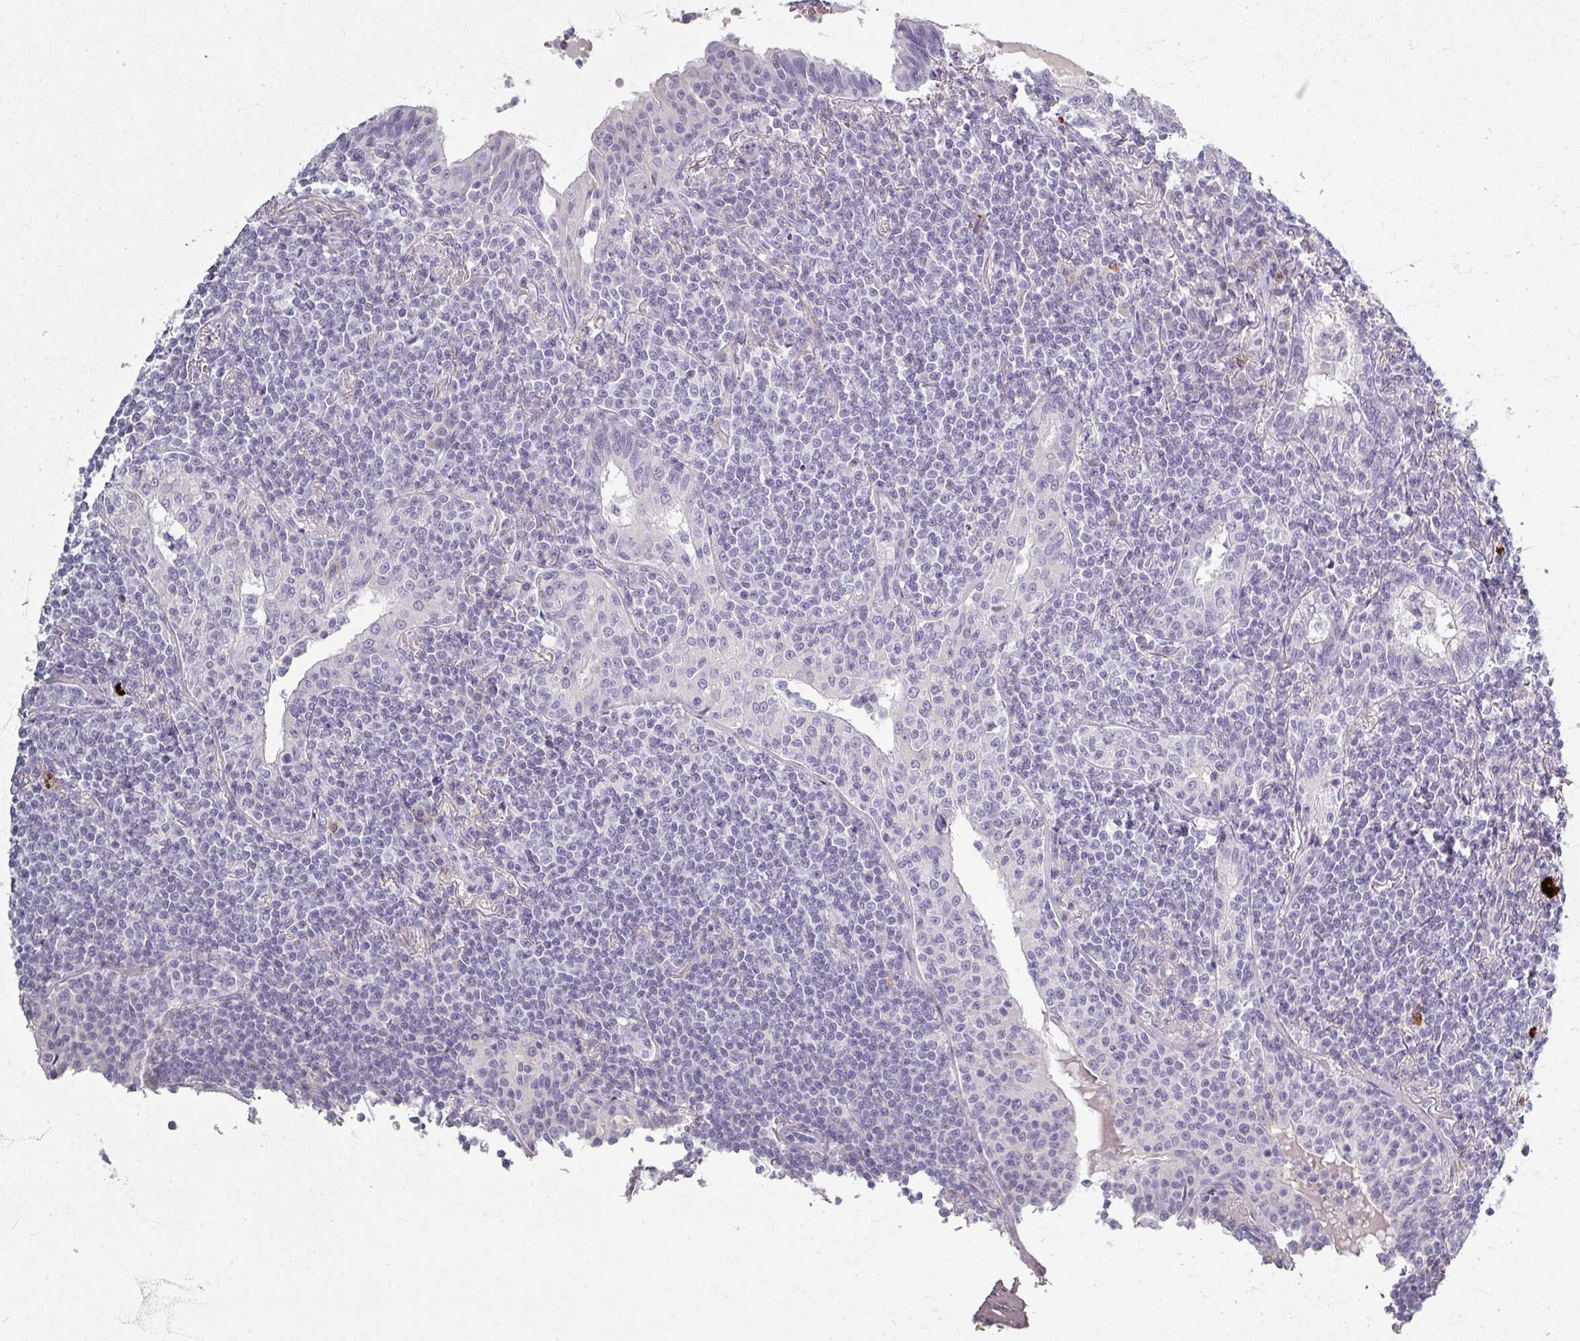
{"staining": {"intensity": "negative", "quantity": "none", "location": "none"}, "tissue": "lymphoma", "cell_type": "Tumor cells", "image_type": "cancer", "snomed": [{"axis": "morphology", "description": "Malignant lymphoma, non-Hodgkin's type, Low grade"}, {"axis": "topography", "description": "Lung"}], "caption": "Malignant lymphoma, non-Hodgkin's type (low-grade) was stained to show a protein in brown. There is no significant expression in tumor cells. (DAB immunohistochemistry with hematoxylin counter stain).", "gene": "ZNF878", "patient": {"sex": "female", "age": 71}}